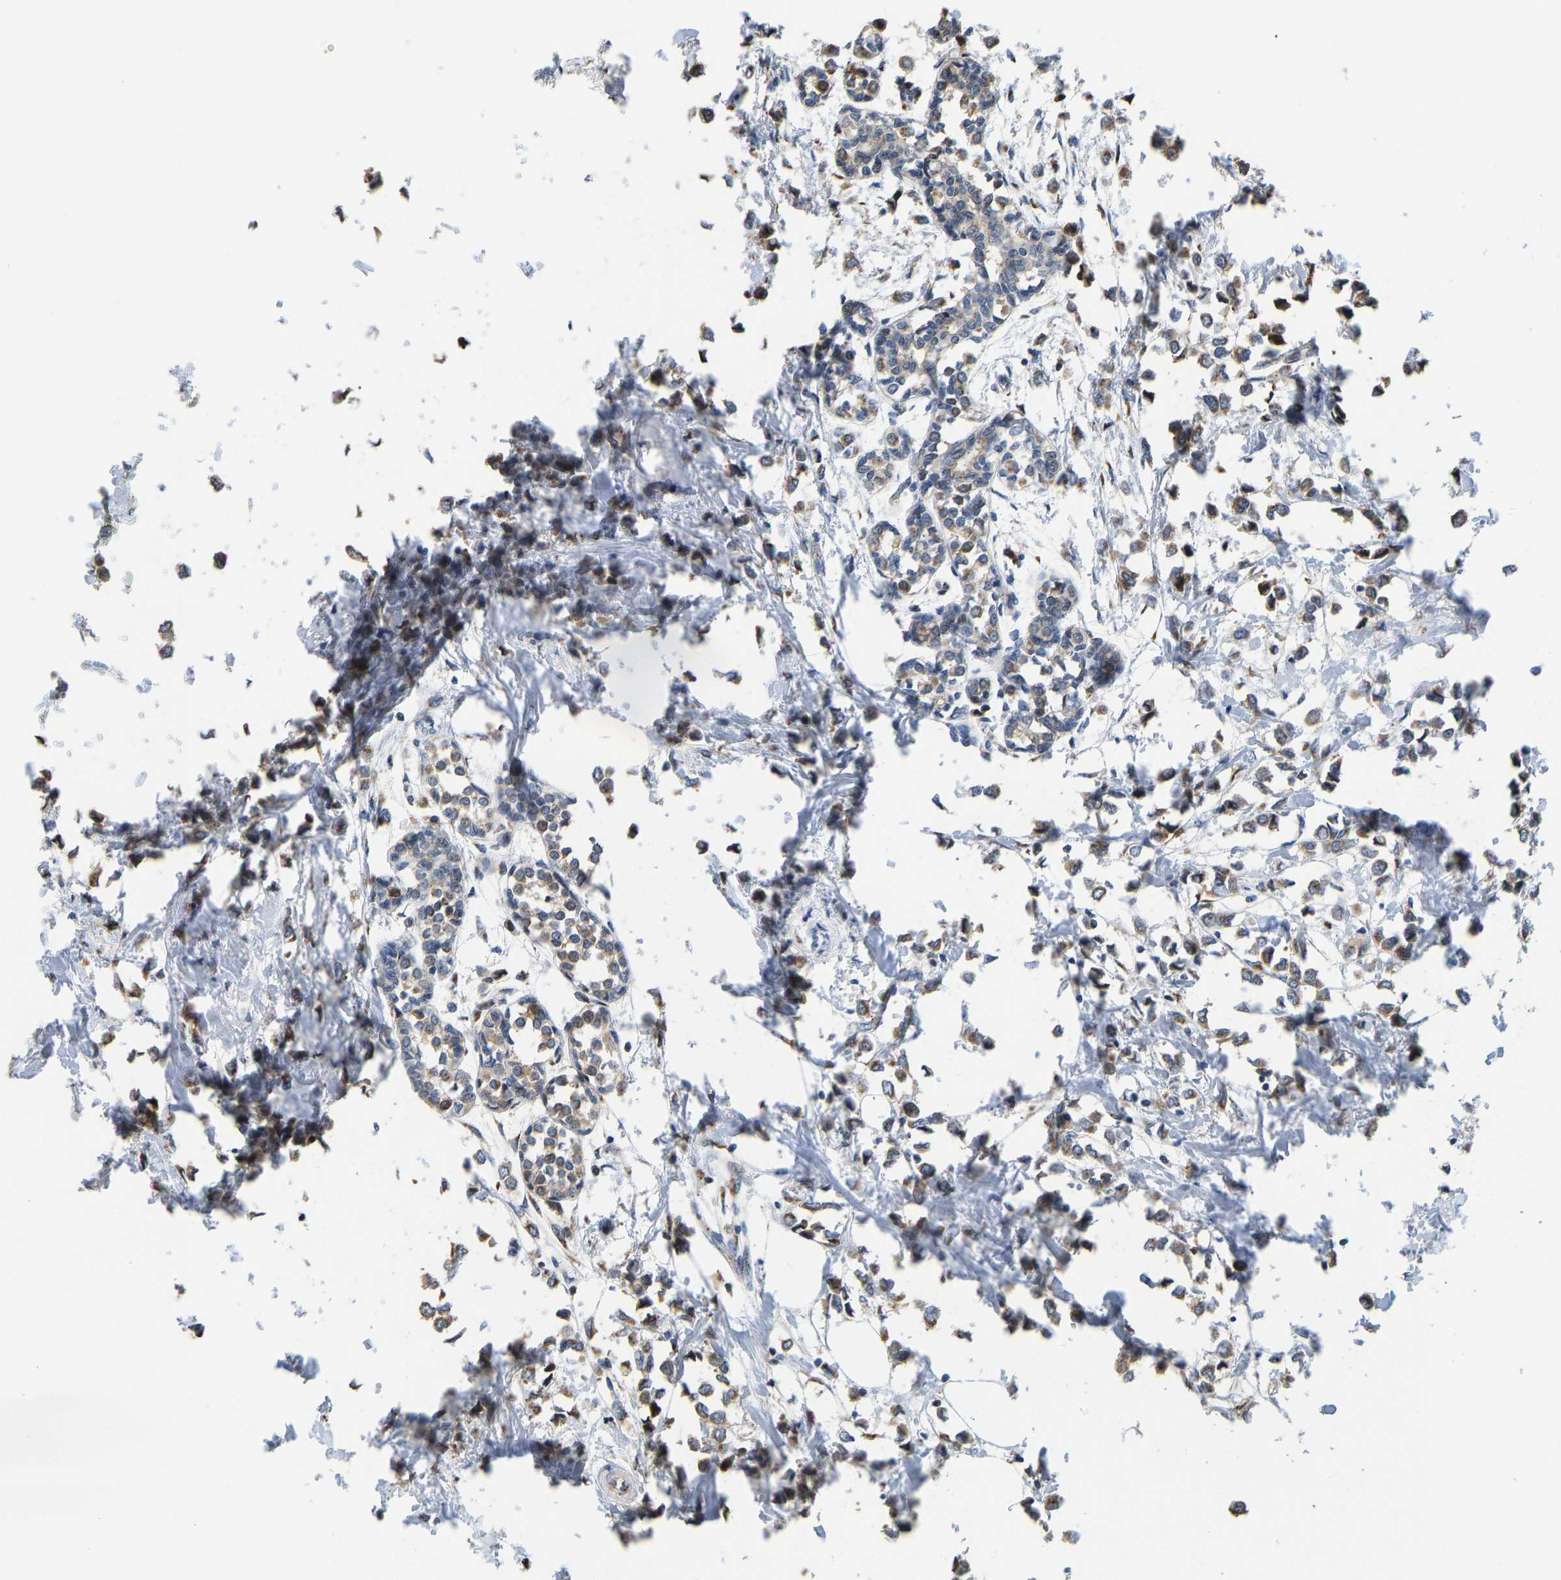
{"staining": {"intensity": "moderate", "quantity": ">75%", "location": "cytoplasmic/membranous"}, "tissue": "breast cancer", "cell_type": "Tumor cells", "image_type": "cancer", "snomed": [{"axis": "morphology", "description": "Lobular carcinoma"}, {"axis": "topography", "description": "Breast"}], "caption": "Immunohistochemistry (IHC) micrograph of breast cancer stained for a protein (brown), which exhibits medium levels of moderate cytoplasmic/membranous positivity in approximately >75% of tumor cells.", "gene": "YIPF4", "patient": {"sex": "female", "age": 51}}